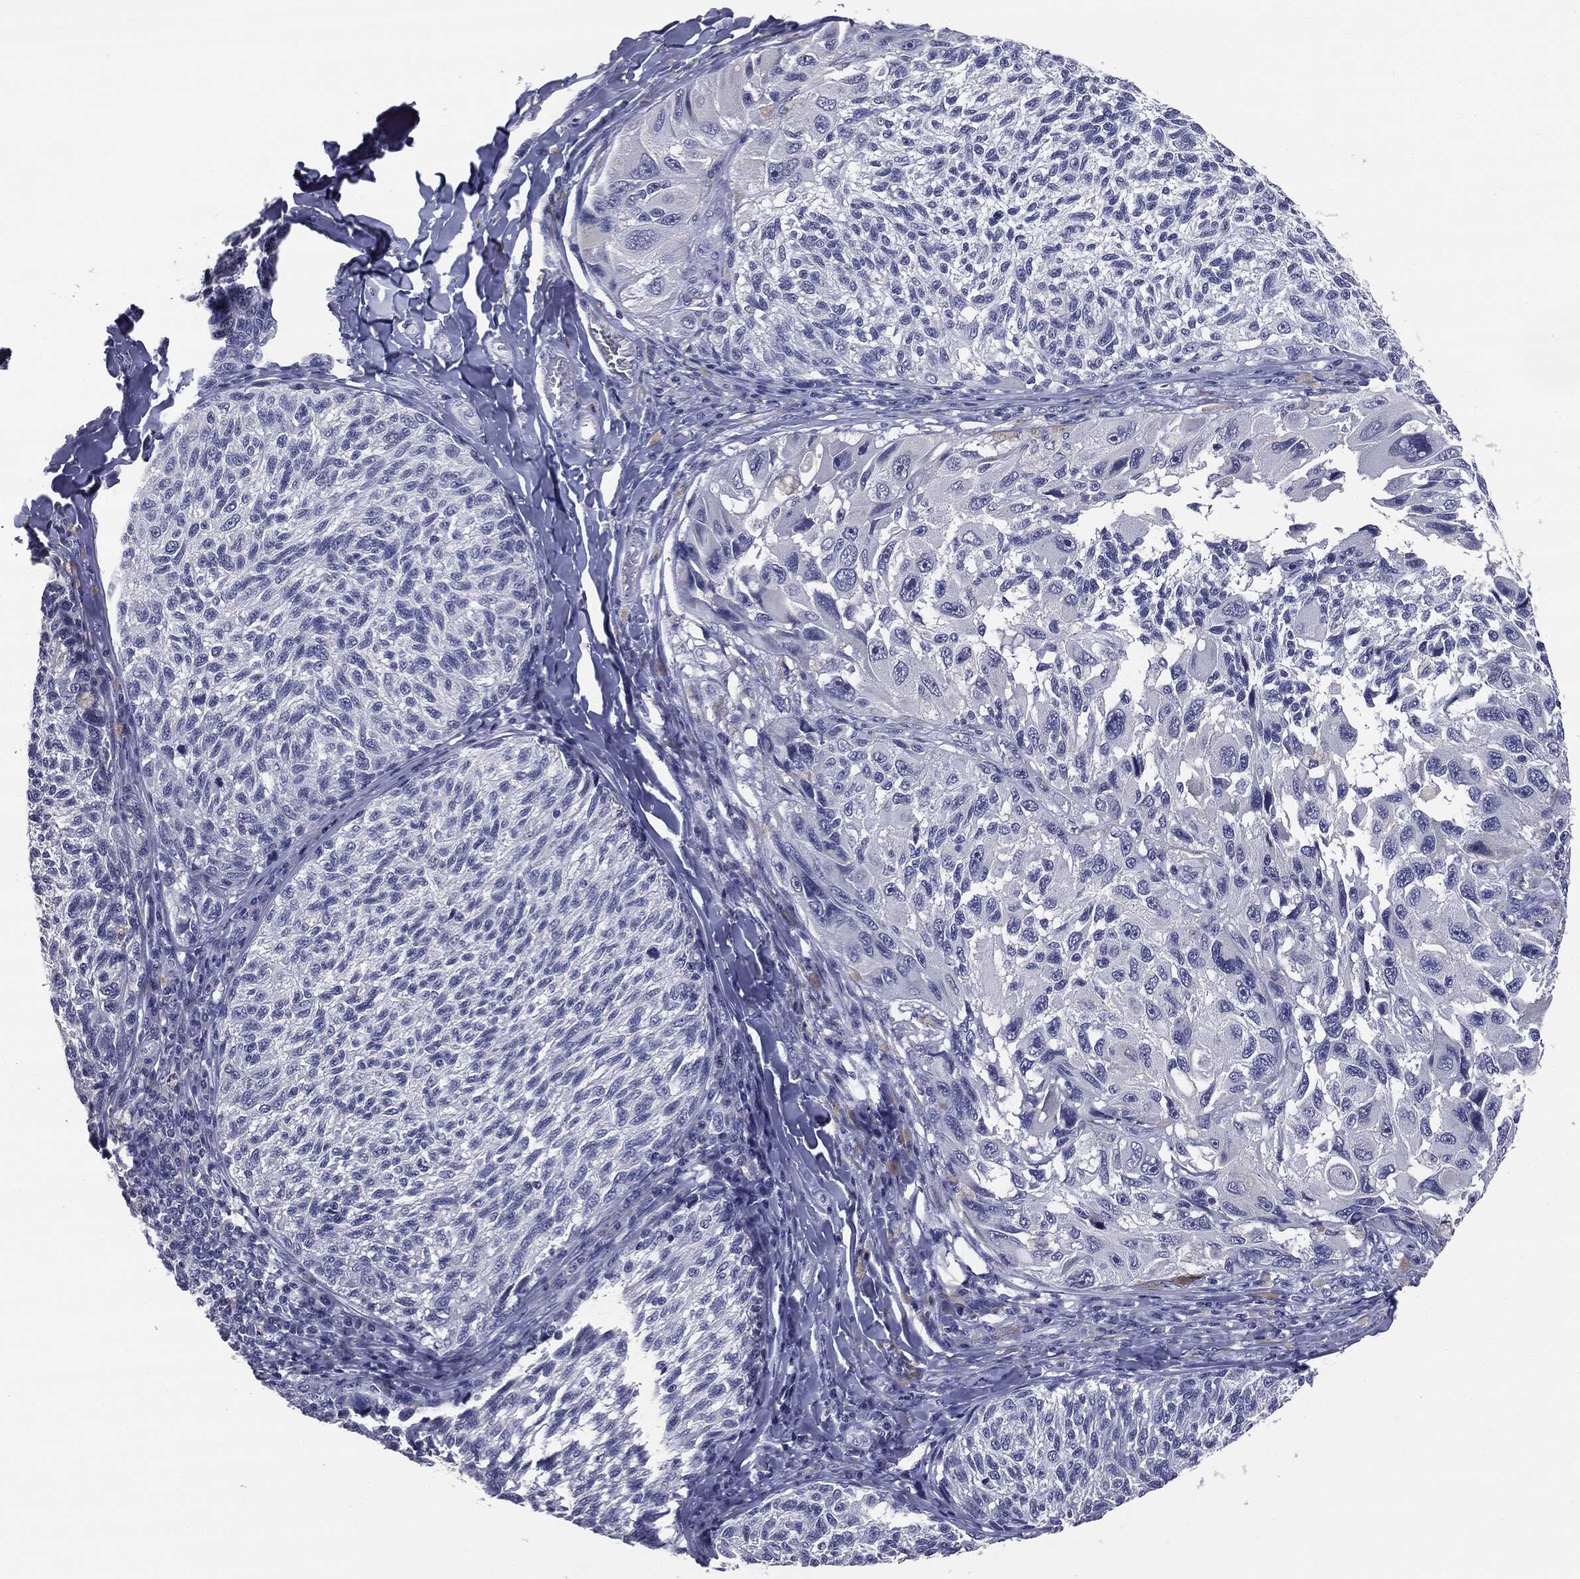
{"staining": {"intensity": "negative", "quantity": "none", "location": "none"}, "tissue": "melanoma", "cell_type": "Tumor cells", "image_type": "cancer", "snomed": [{"axis": "morphology", "description": "Malignant melanoma, NOS"}, {"axis": "topography", "description": "Skin"}], "caption": "Immunohistochemistry (IHC) image of neoplastic tissue: malignant melanoma stained with DAB (3,3'-diaminobenzidine) displays no significant protein positivity in tumor cells.", "gene": "AFP", "patient": {"sex": "female", "age": 73}}